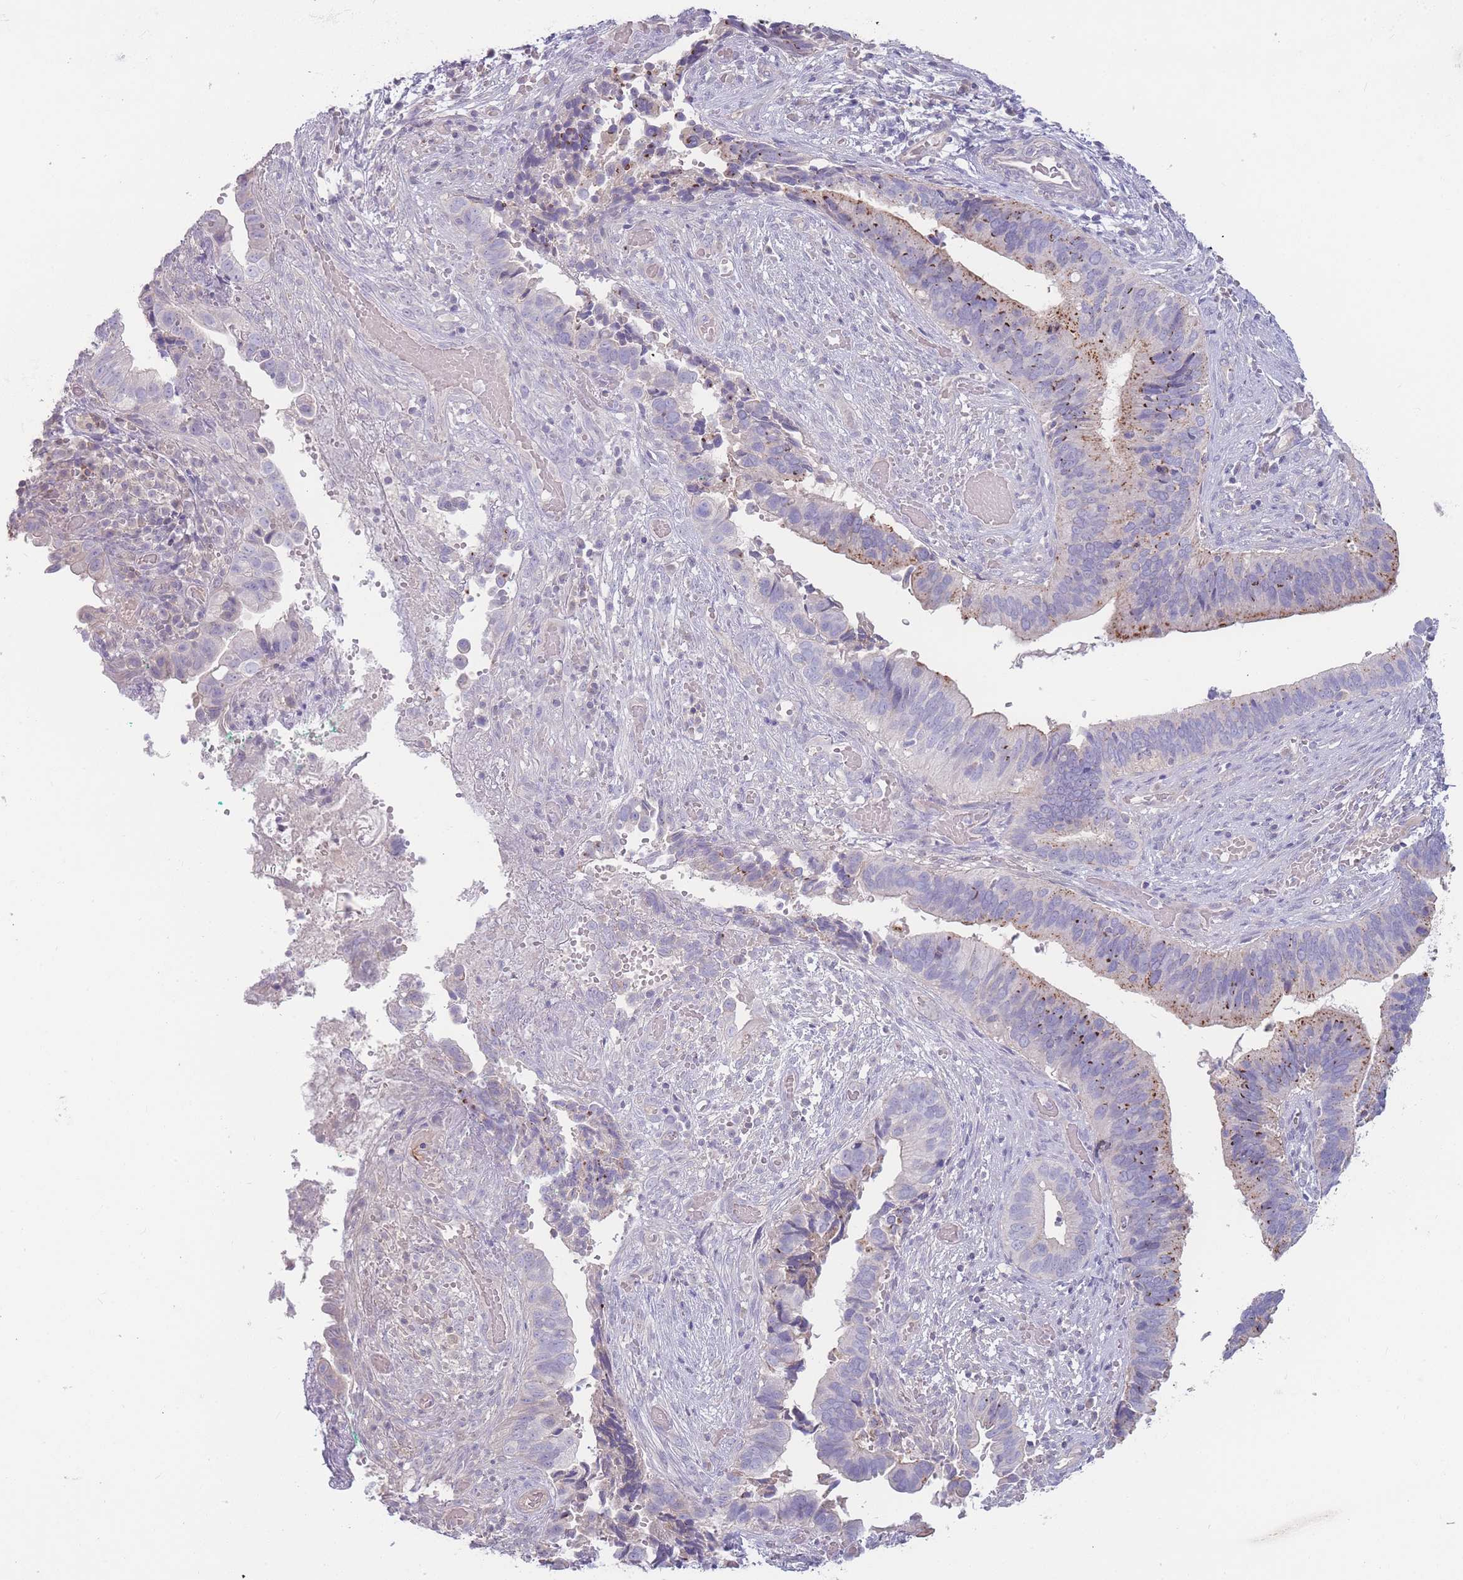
{"staining": {"intensity": "moderate", "quantity": "<25%", "location": "cytoplasmic/membranous"}, "tissue": "cervical cancer", "cell_type": "Tumor cells", "image_type": "cancer", "snomed": [{"axis": "morphology", "description": "Adenocarcinoma, NOS"}, {"axis": "topography", "description": "Cervix"}], "caption": "The image shows a brown stain indicating the presence of a protein in the cytoplasmic/membranous of tumor cells in cervical cancer (adenocarcinoma). (DAB (3,3'-diaminobenzidine) IHC with brightfield microscopy, high magnification).", "gene": "SPHKAP", "patient": {"sex": "female", "age": 42}}